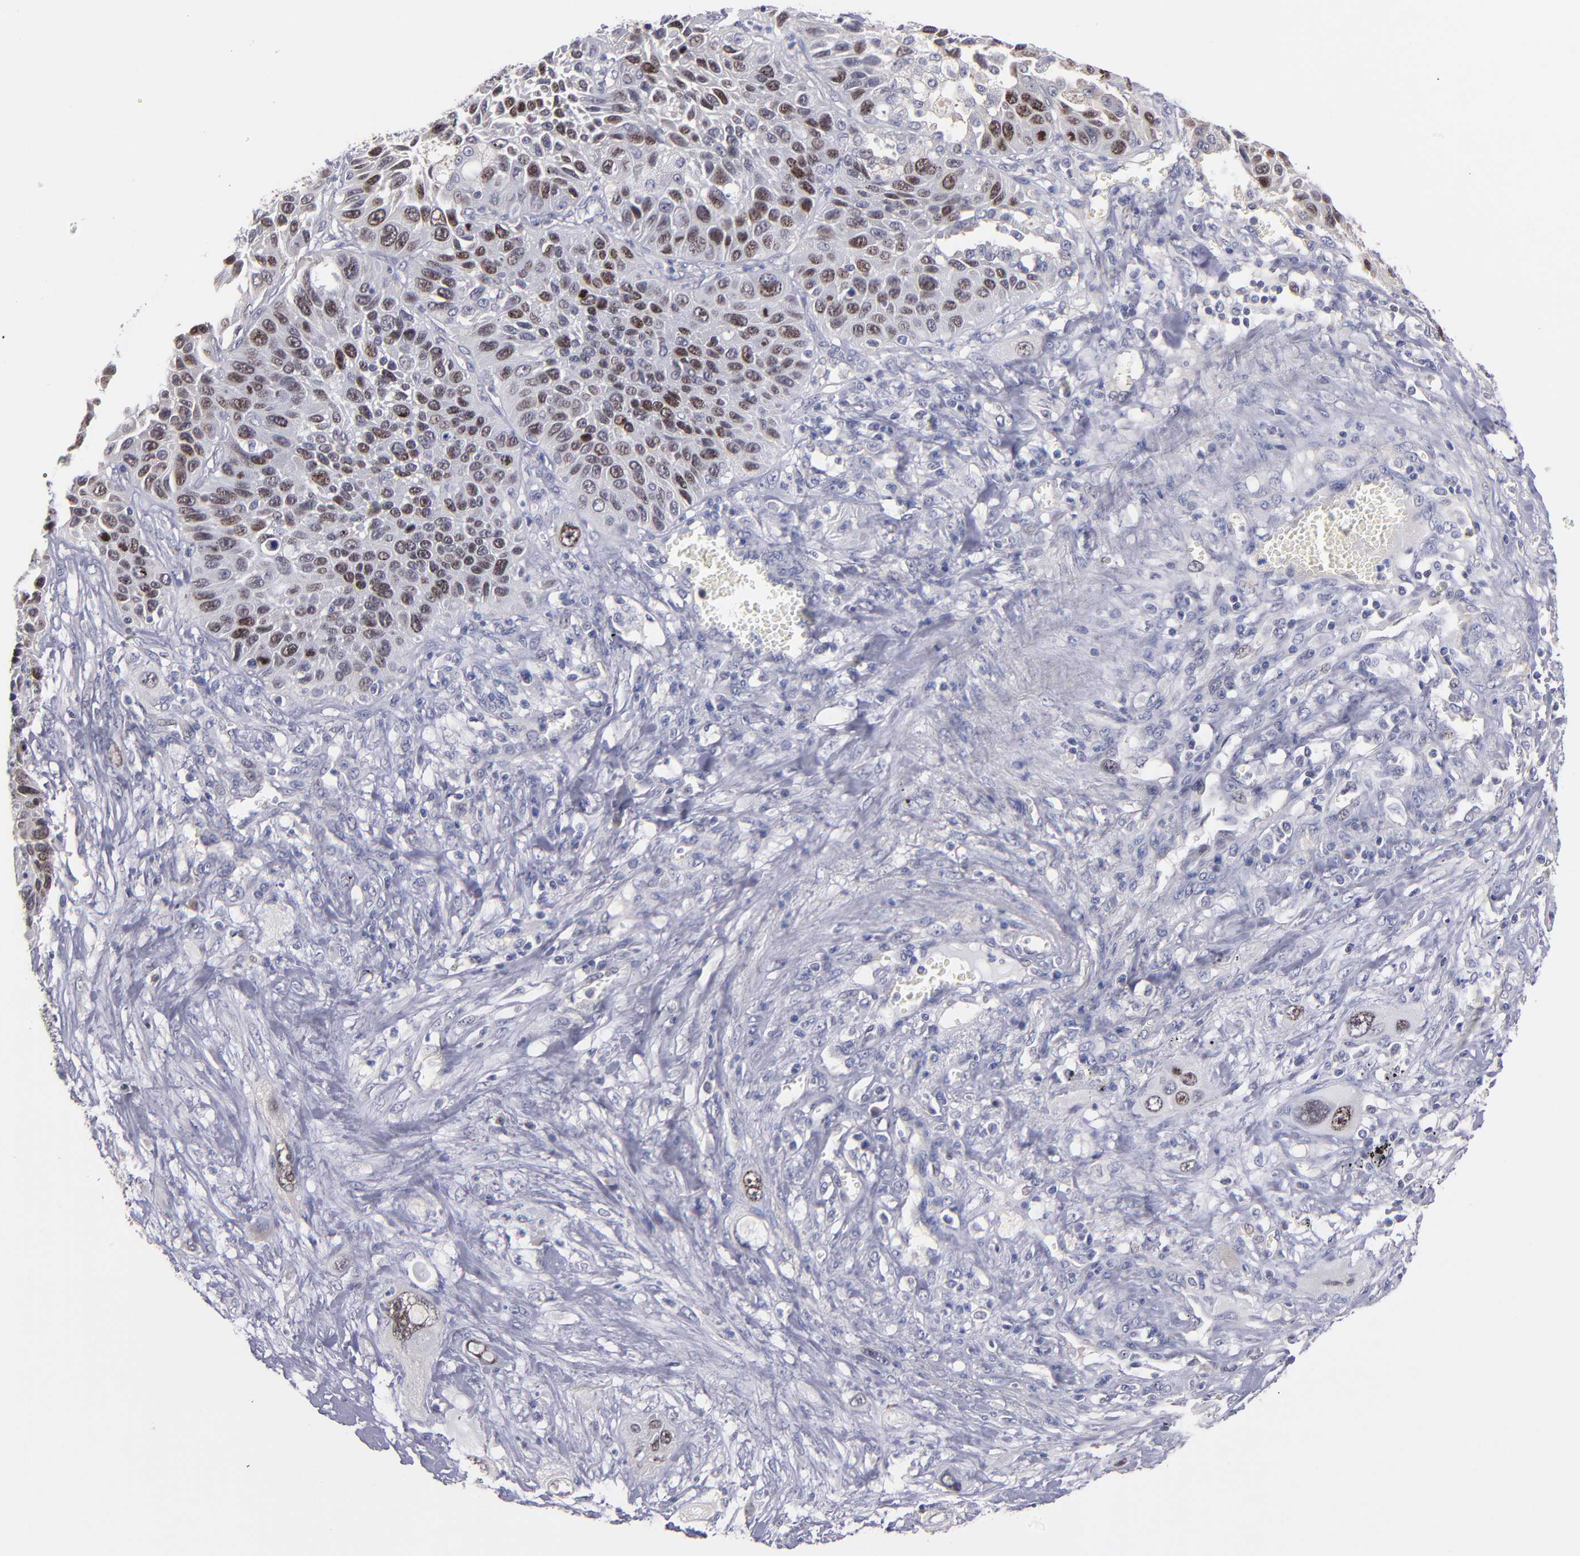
{"staining": {"intensity": "weak", "quantity": "25%-75%", "location": "cytoplasmic/membranous"}, "tissue": "lung cancer", "cell_type": "Tumor cells", "image_type": "cancer", "snomed": [{"axis": "morphology", "description": "Squamous cell carcinoma, NOS"}, {"axis": "topography", "description": "Lung"}], "caption": "This image shows lung squamous cell carcinoma stained with immunohistochemistry to label a protein in brown. The cytoplasmic/membranous of tumor cells show weak positivity for the protein. Nuclei are counter-stained blue.", "gene": "EIF3L", "patient": {"sex": "female", "age": 76}}